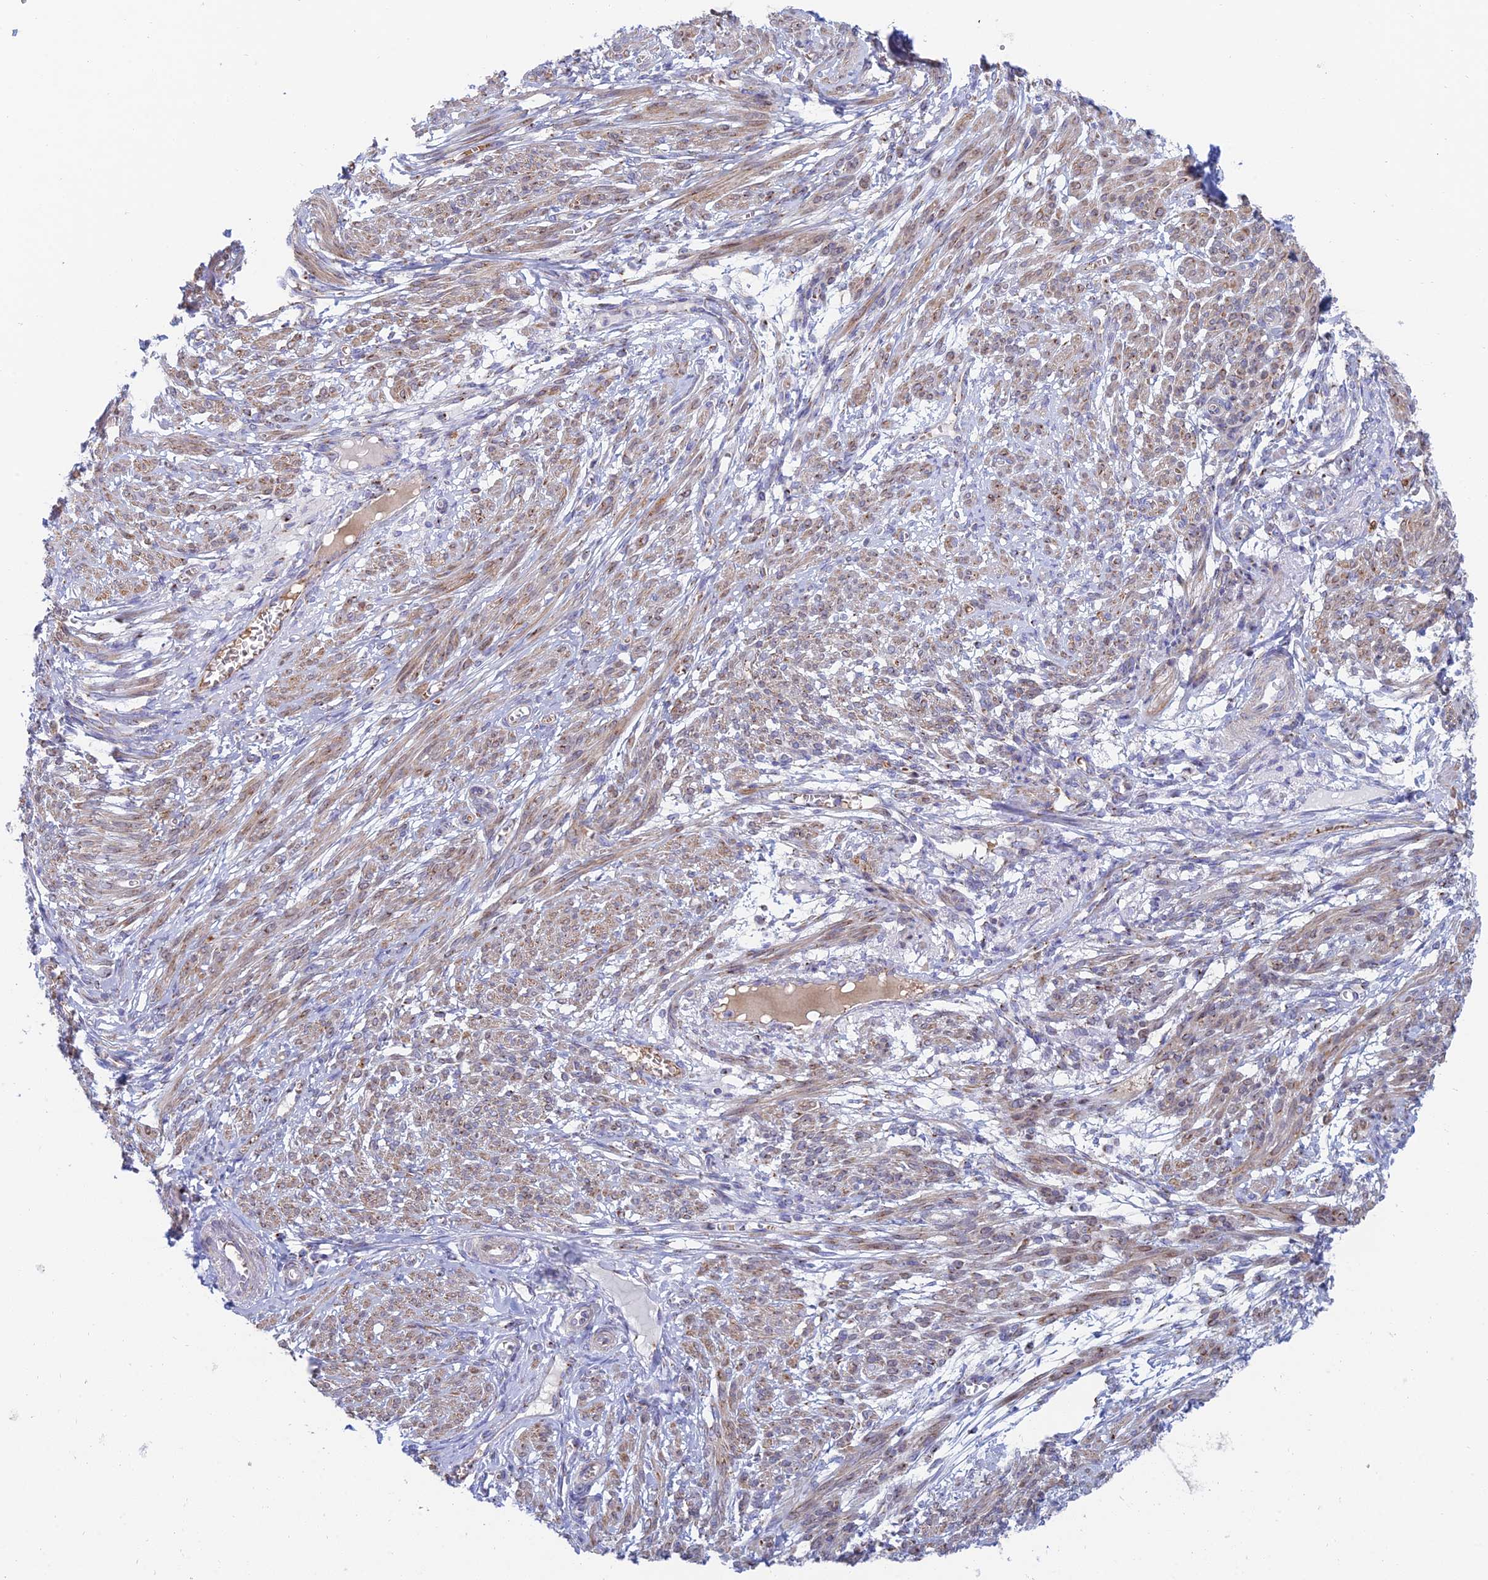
{"staining": {"intensity": "weak", "quantity": "25%-75%", "location": "cytoplasmic/membranous"}, "tissue": "smooth muscle", "cell_type": "Smooth muscle cells", "image_type": "normal", "snomed": [{"axis": "morphology", "description": "Normal tissue, NOS"}, {"axis": "topography", "description": "Smooth muscle"}], "caption": "Immunohistochemistry micrograph of benign human smooth muscle stained for a protein (brown), which displays low levels of weak cytoplasmic/membranous expression in about 25%-75% of smooth muscle cells.", "gene": "ENSG00000267561", "patient": {"sex": "female", "age": 39}}